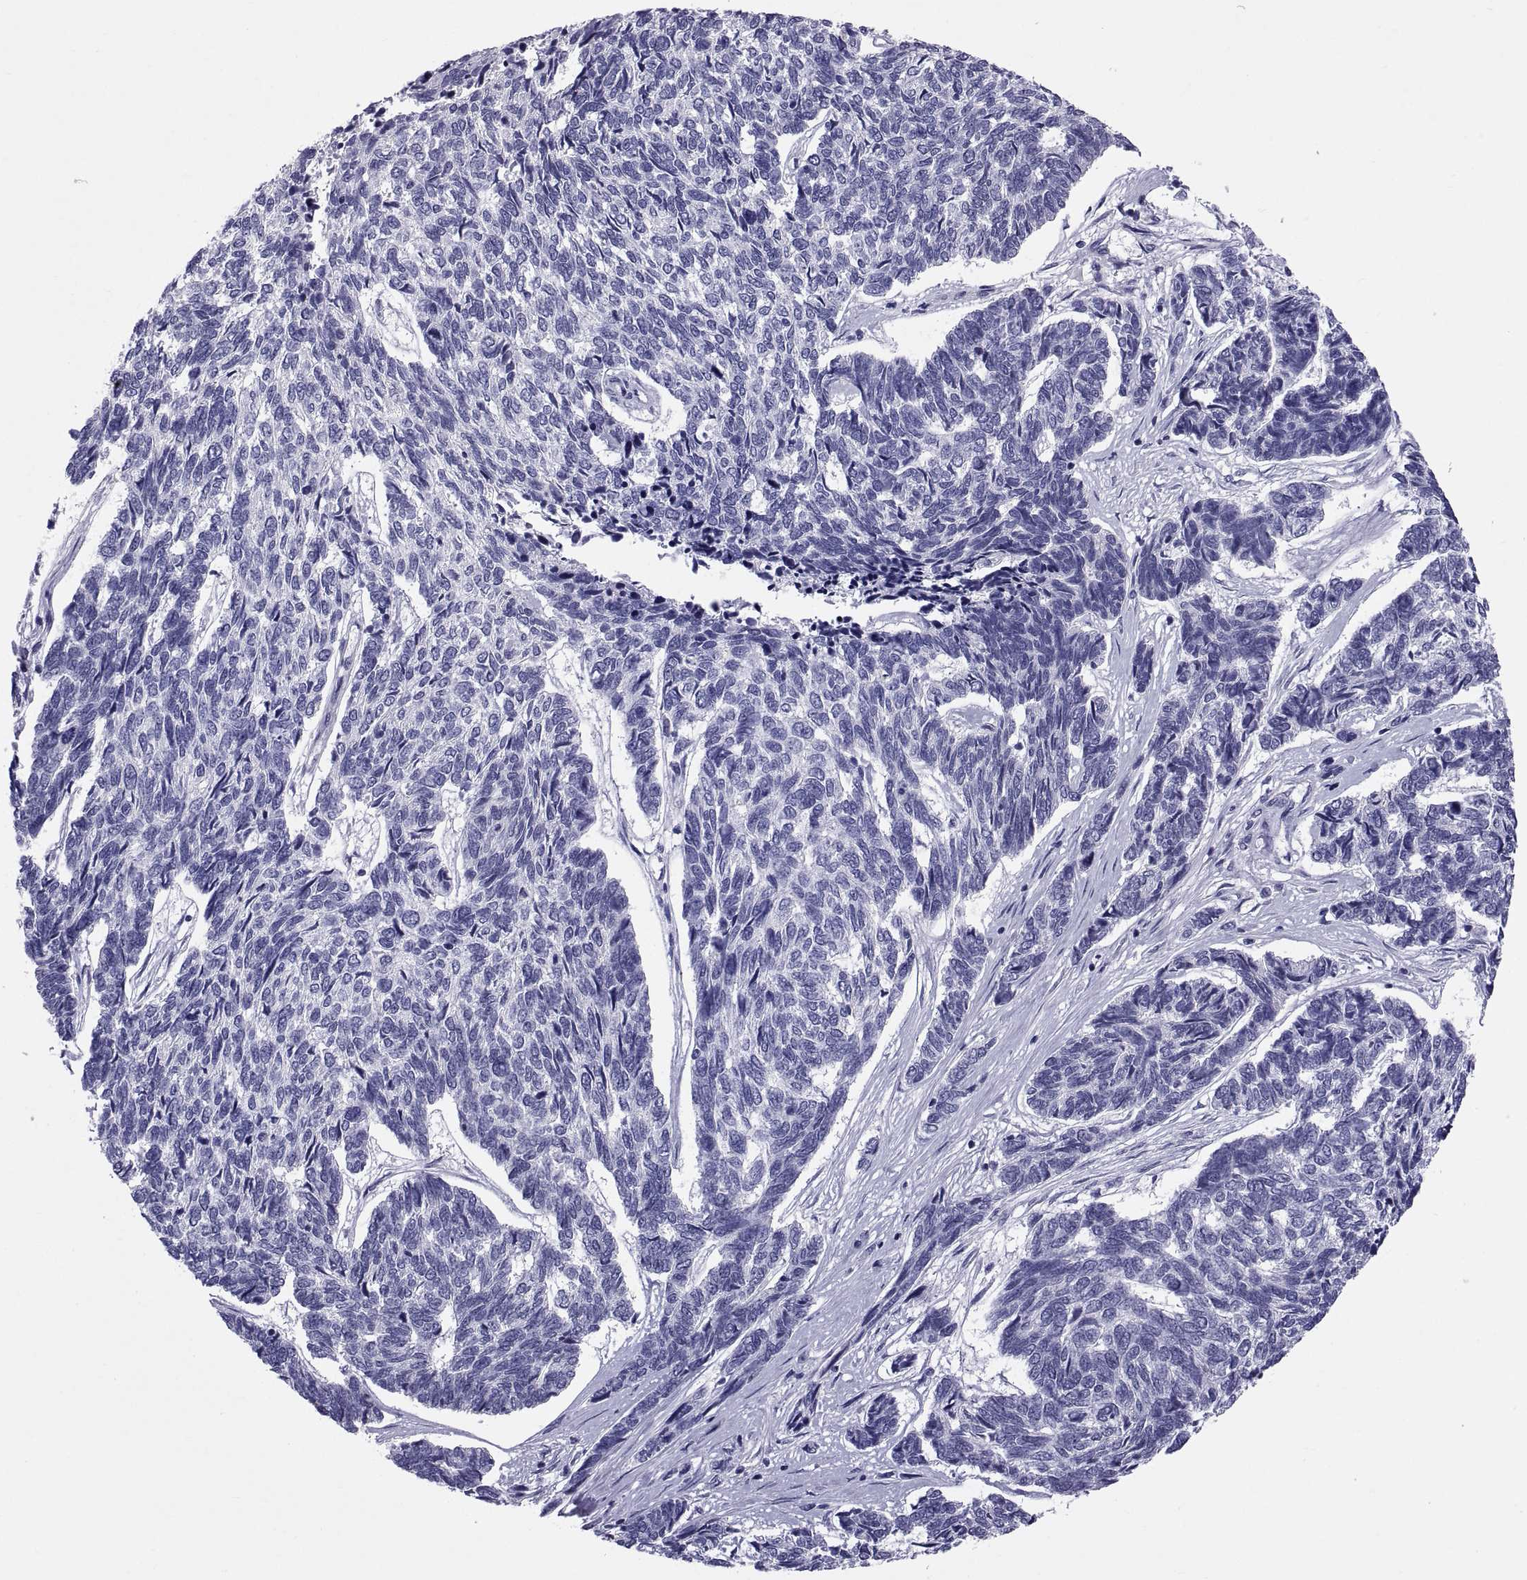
{"staining": {"intensity": "negative", "quantity": "none", "location": "none"}, "tissue": "skin cancer", "cell_type": "Tumor cells", "image_type": "cancer", "snomed": [{"axis": "morphology", "description": "Basal cell carcinoma"}, {"axis": "topography", "description": "Skin"}], "caption": "Immunohistochemical staining of skin basal cell carcinoma shows no significant positivity in tumor cells.", "gene": "RNASE12", "patient": {"sex": "female", "age": 65}}